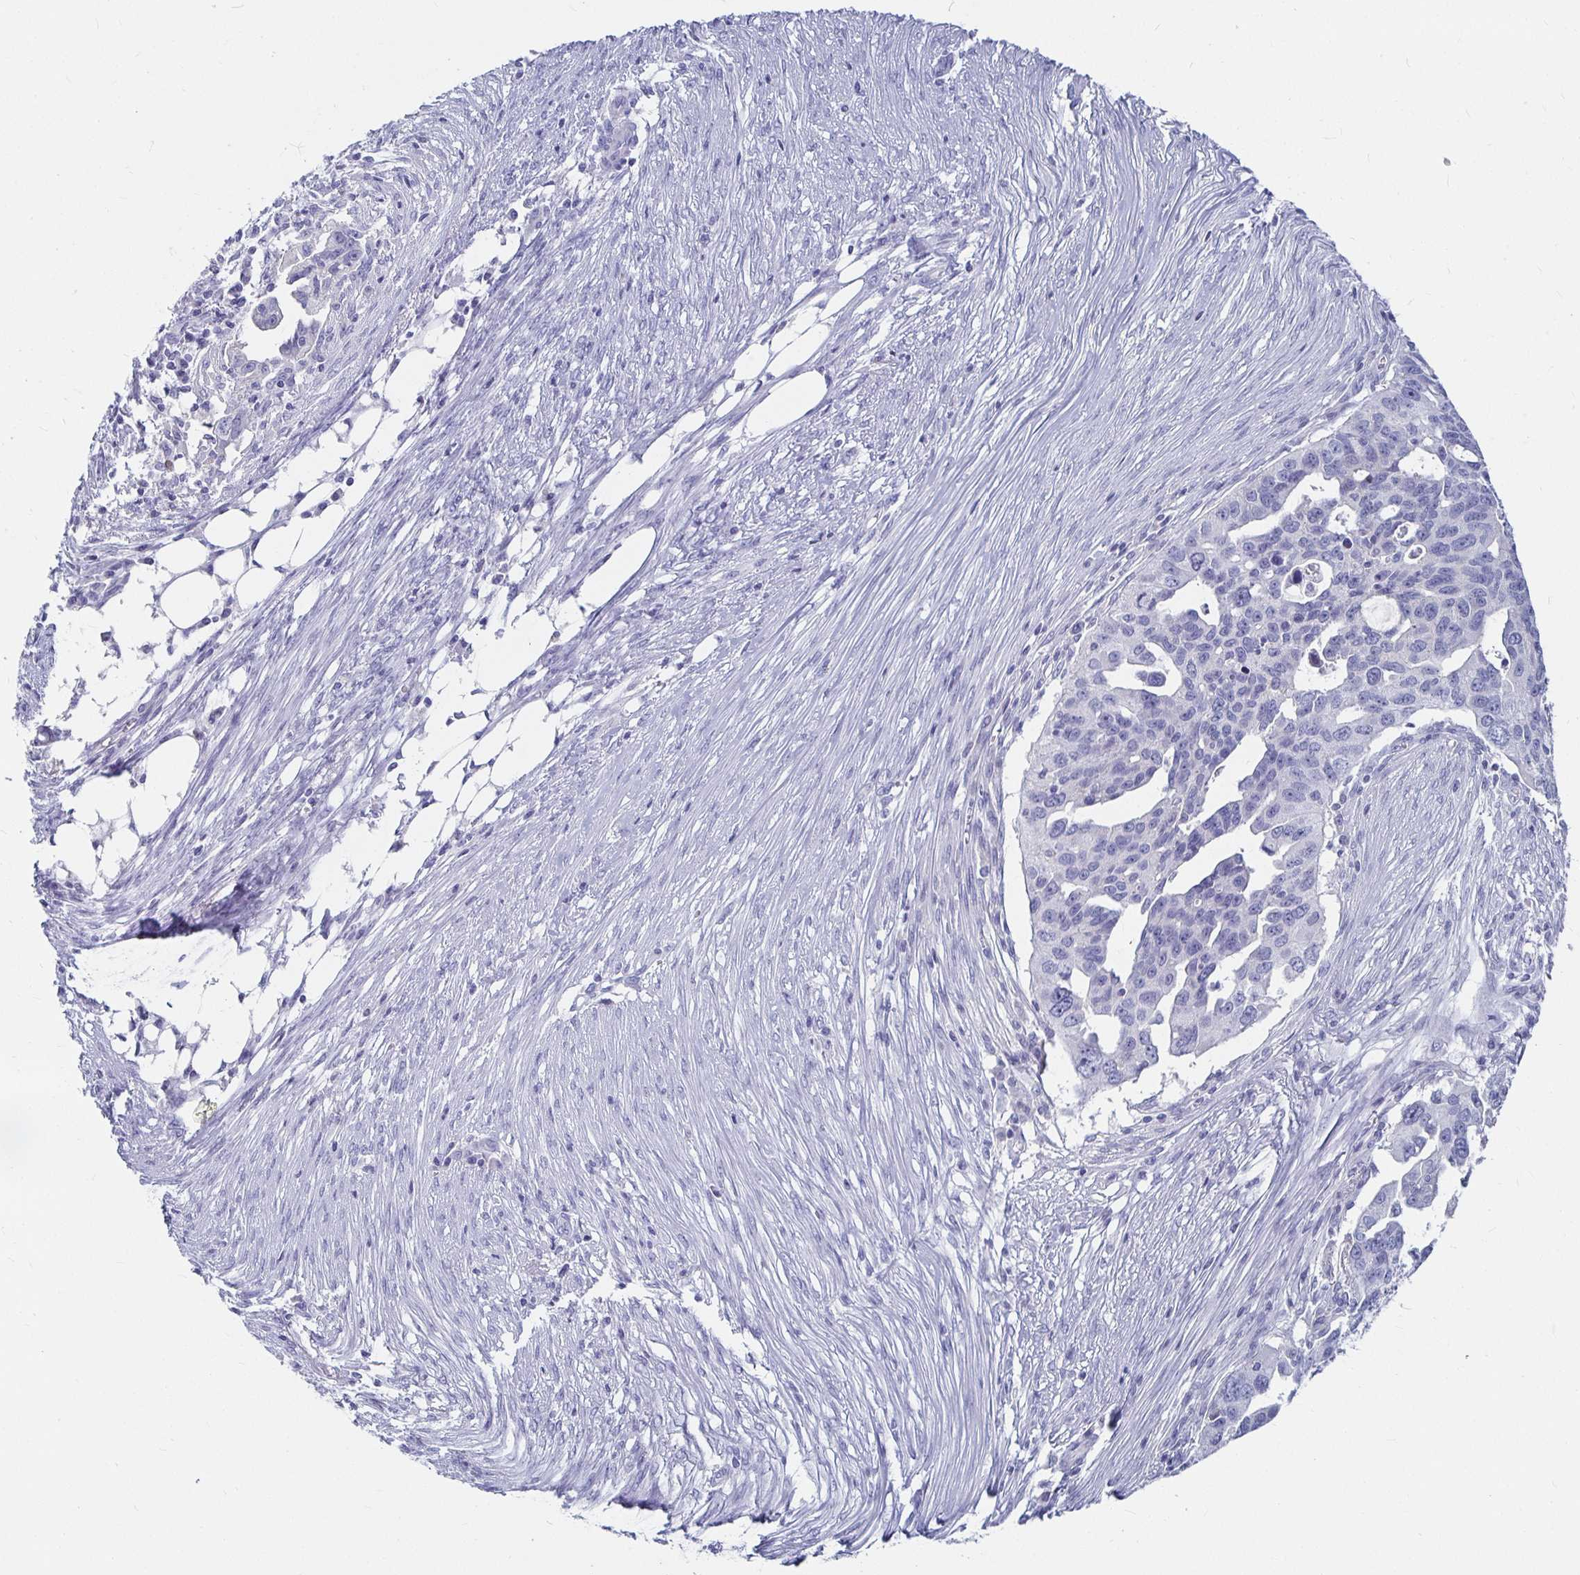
{"staining": {"intensity": "negative", "quantity": "none", "location": "none"}, "tissue": "ovarian cancer", "cell_type": "Tumor cells", "image_type": "cancer", "snomed": [{"axis": "morphology", "description": "Carcinoma, endometroid"}, {"axis": "morphology", "description": "Cystadenocarcinoma, serous, NOS"}, {"axis": "topography", "description": "Ovary"}], "caption": "DAB immunohistochemical staining of ovarian cancer reveals no significant expression in tumor cells. (DAB (3,3'-diaminobenzidine) immunohistochemistry visualized using brightfield microscopy, high magnification).", "gene": "CA9", "patient": {"sex": "female", "age": 45}}